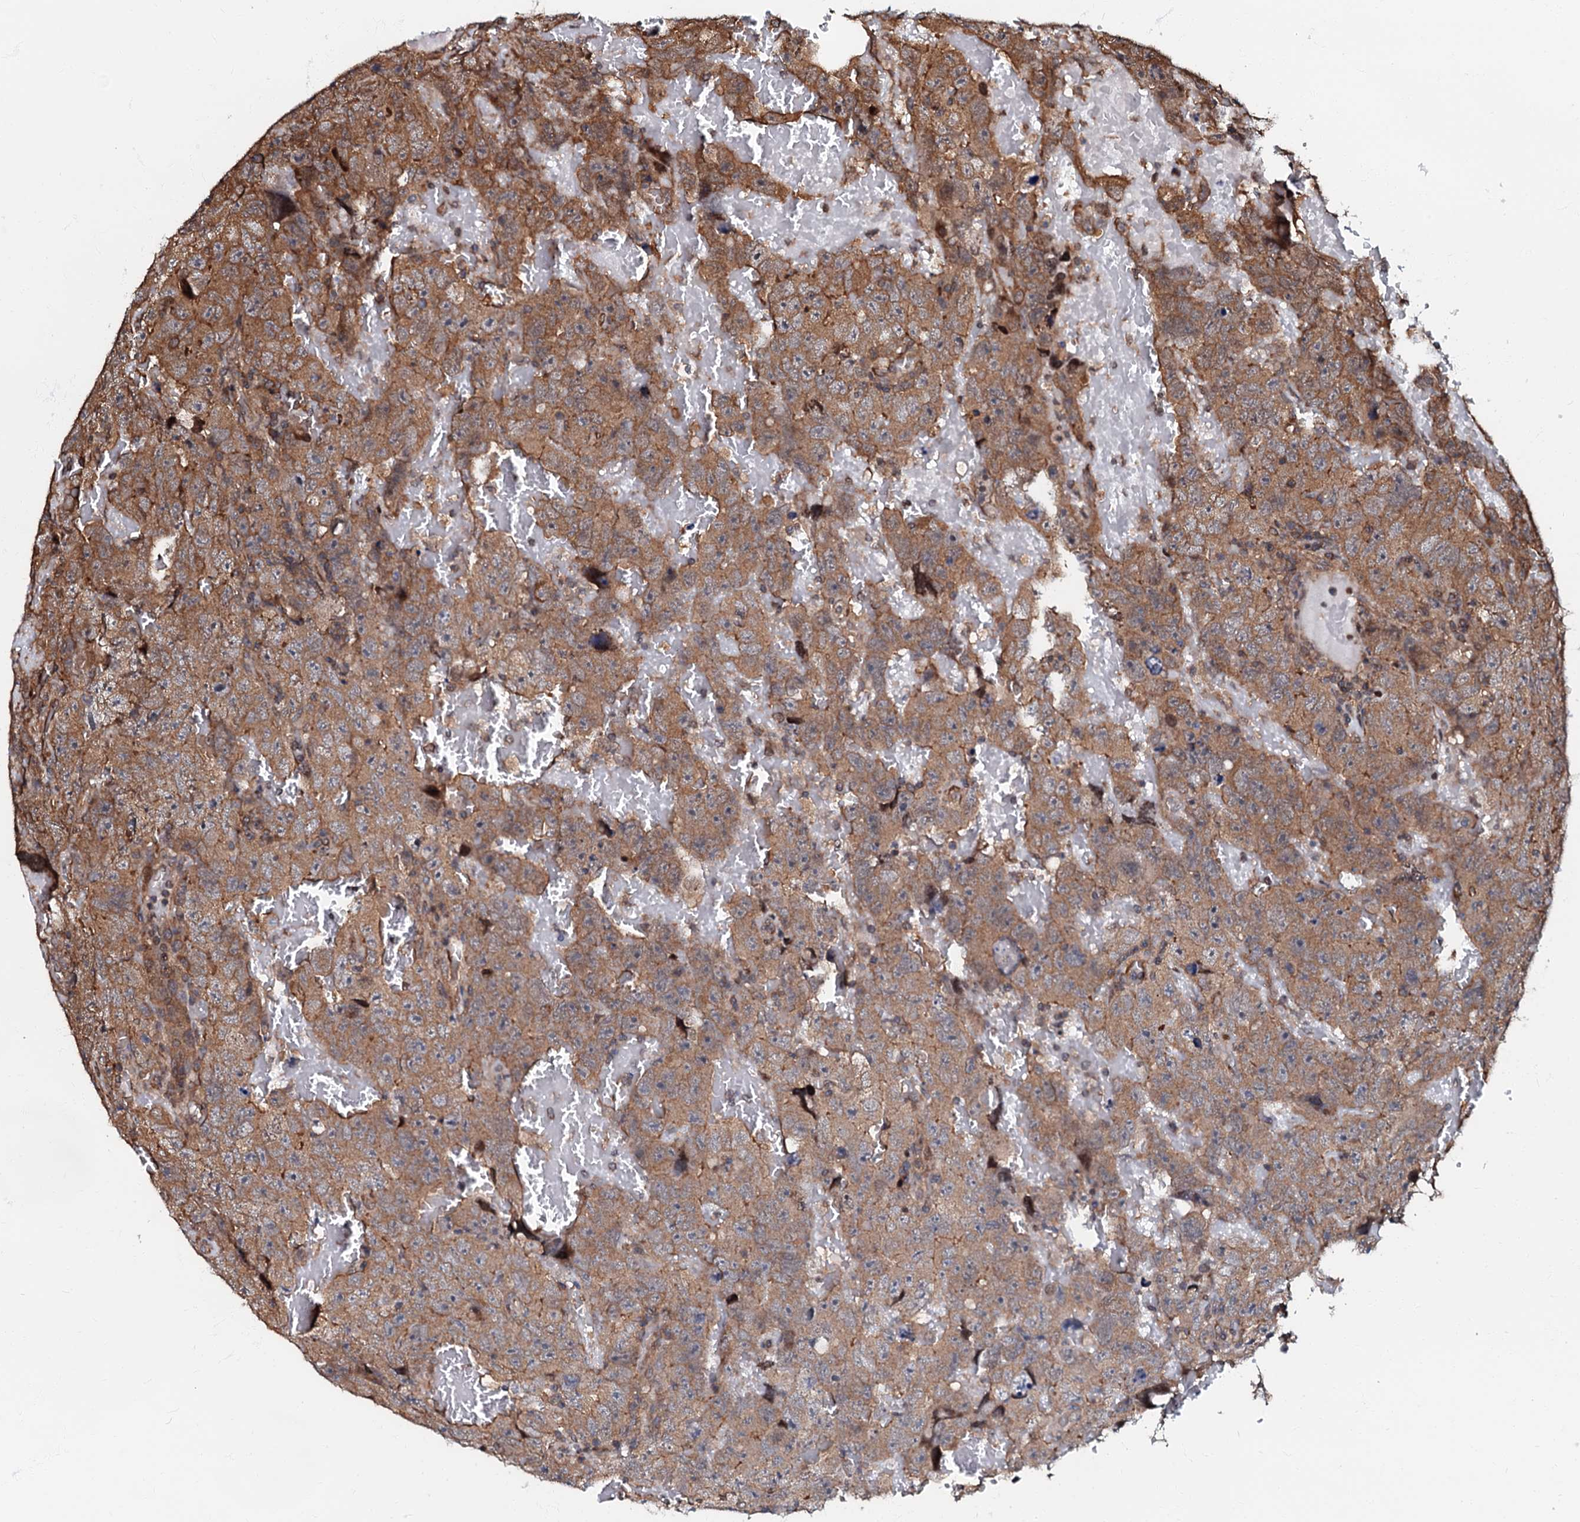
{"staining": {"intensity": "moderate", "quantity": ">75%", "location": "cytoplasmic/membranous"}, "tissue": "testis cancer", "cell_type": "Tumor cells", "image_type": "cancer", "snomed": [{"axis": "morphology", "description": "Carcinoma, Embryonal, NOS"}, {"axis": "topography", "description": "Testis"}], "caption": "The image reveals staining of testis embryonal carcinoma, revealing moderate cytoplasmic/membranous protein expression (brown color) within tumor cells.", "gene": "OSBP", "patient": {"sex": "male", "age": 45}}